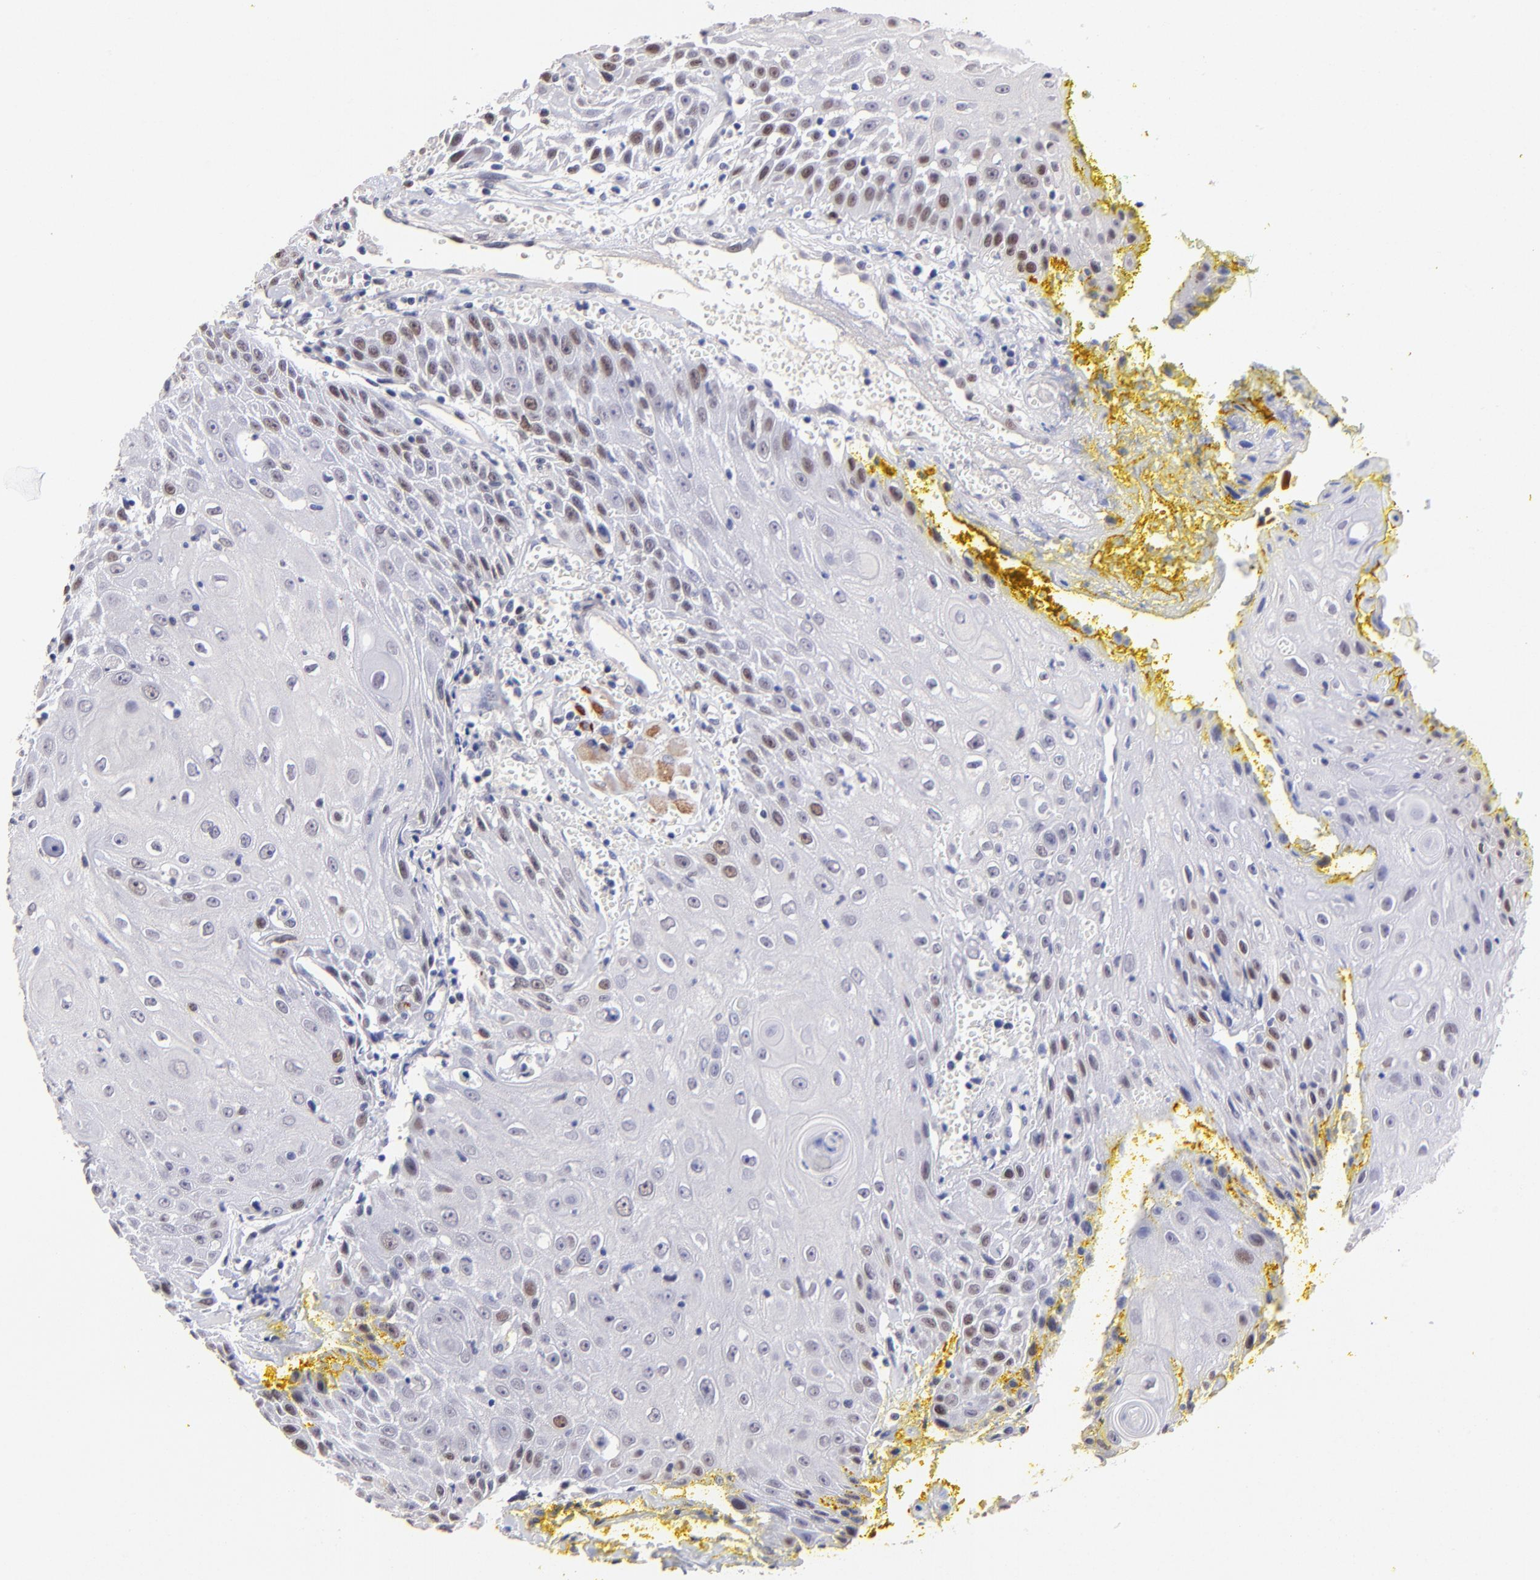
{"staining": {"intensity": "moderate", "quantity": "25%-75%", "location": "nuclear"}, "tissue": "head and neck cancer", "cell_type": "Tumor cells", "image_type": "cancer", "snomed": [{"axis": "morphology", "description": "Squamous cell carcinoma, NOS"}, {"axis": "topography", "description": "Oral tissue"}, {"axis": "topography", "description": "Head-Neck"}], "caption": "Immunohistochemical staining of head and neck squamous cell carcinoma shows moderate nuclear protein staining in approximately 25%-75% of tumor cells.", "gene": "DNMT1", "patient": {"sex": "female", "age": 82}}